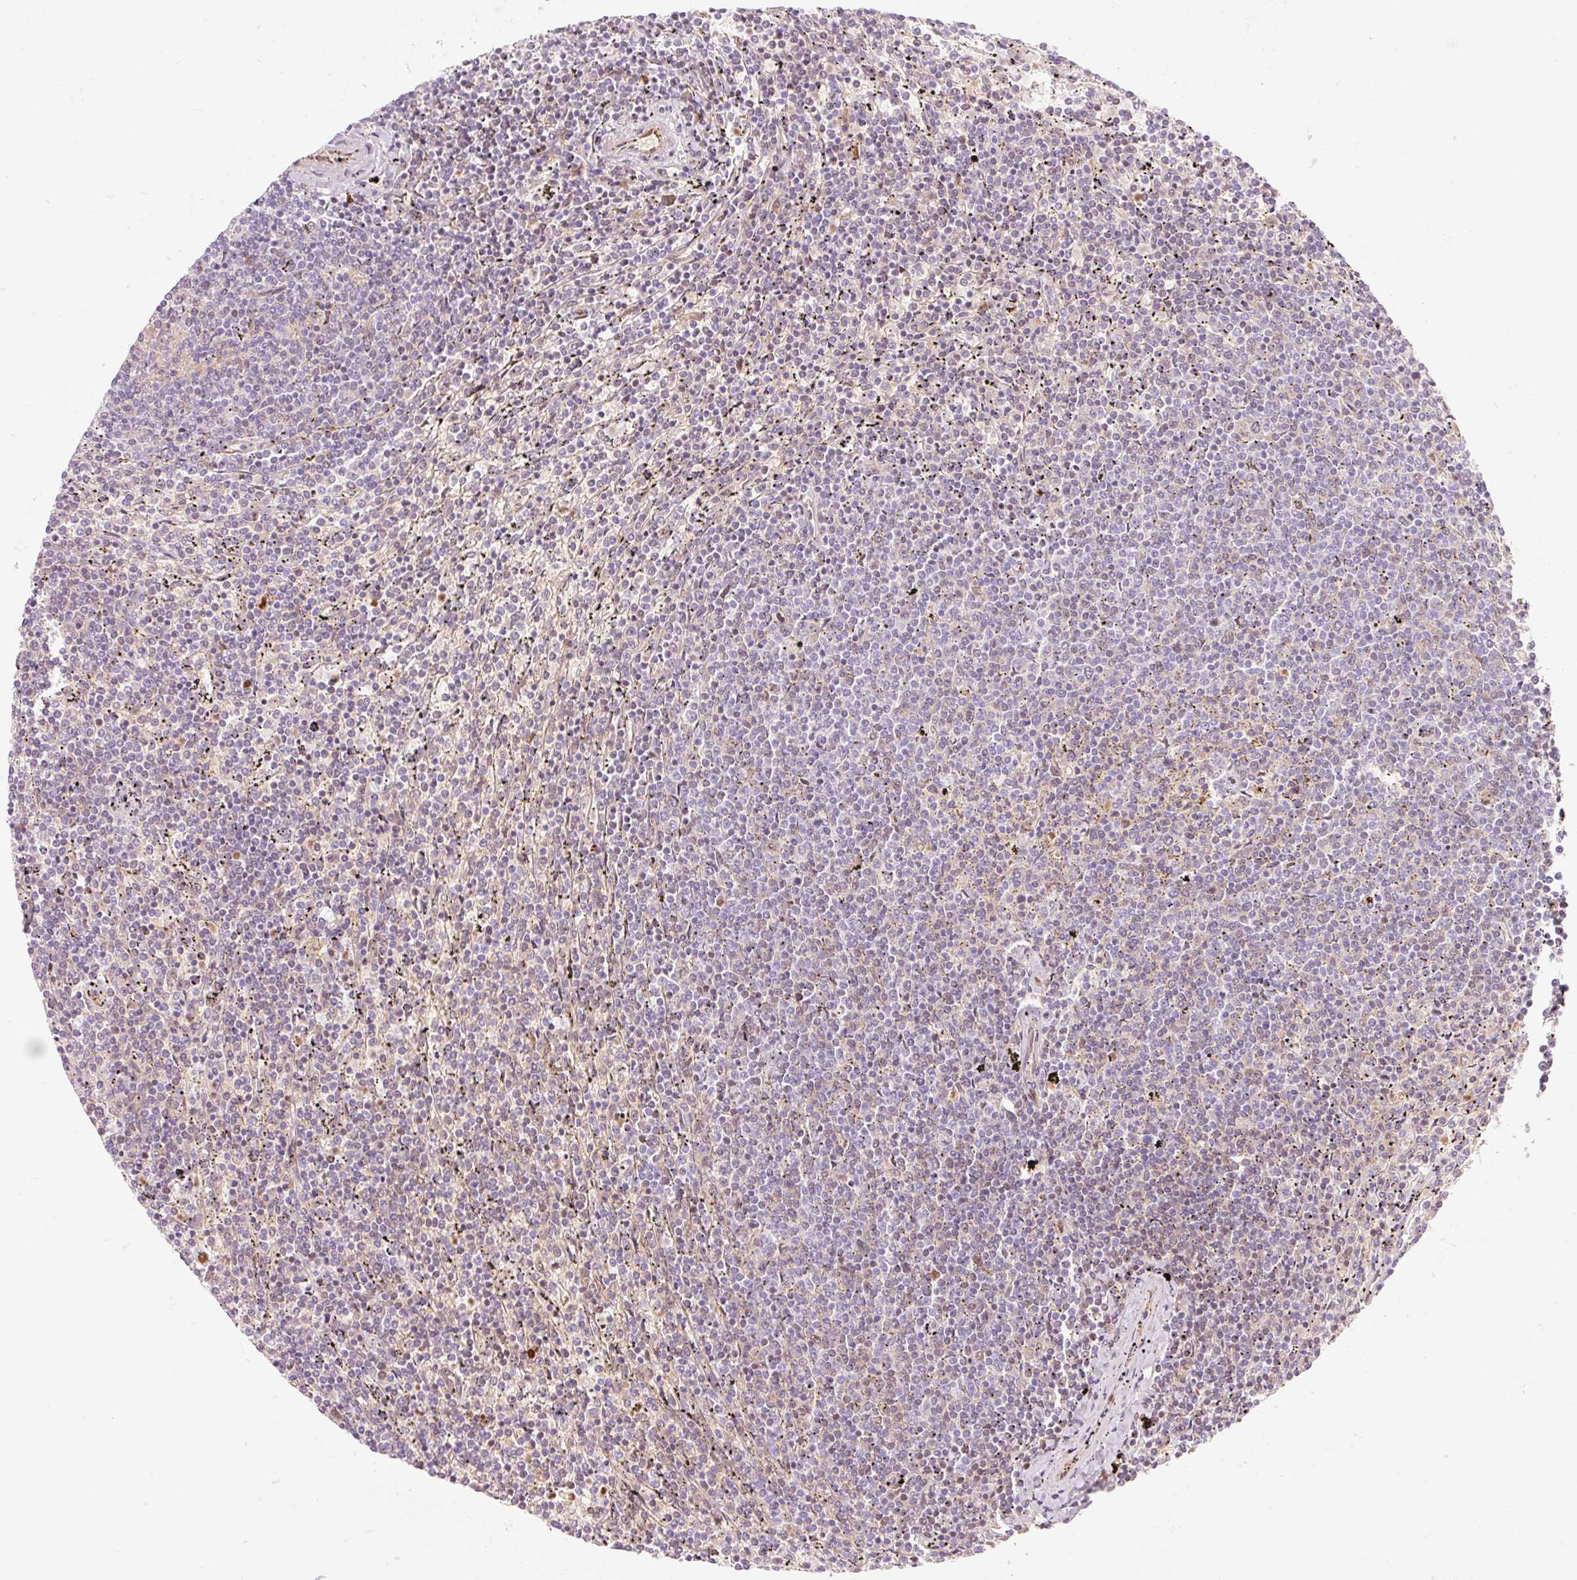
{"staining": {"intensity": "negative", "quantity": "none", "location": "none"}, "tissue": "lymphoma", "cell_type": "Tumor cells", "image_type": "cancer", "snomed": [{"axis": "morphology", "description": "Malignant lymphoma, non-Hodgkin's type, Low grade"}, {"axis": "topography", "description": "Spleen"}], "caption": "IHC image of neoplastic tissue: human low-grade malignant lymphoma, non-Hodgkin's type stained with DAB reveals no significant protein expression in tumor cells.", "gene": "TAF1L", "patient": {"sex": "female", "age": 50}}